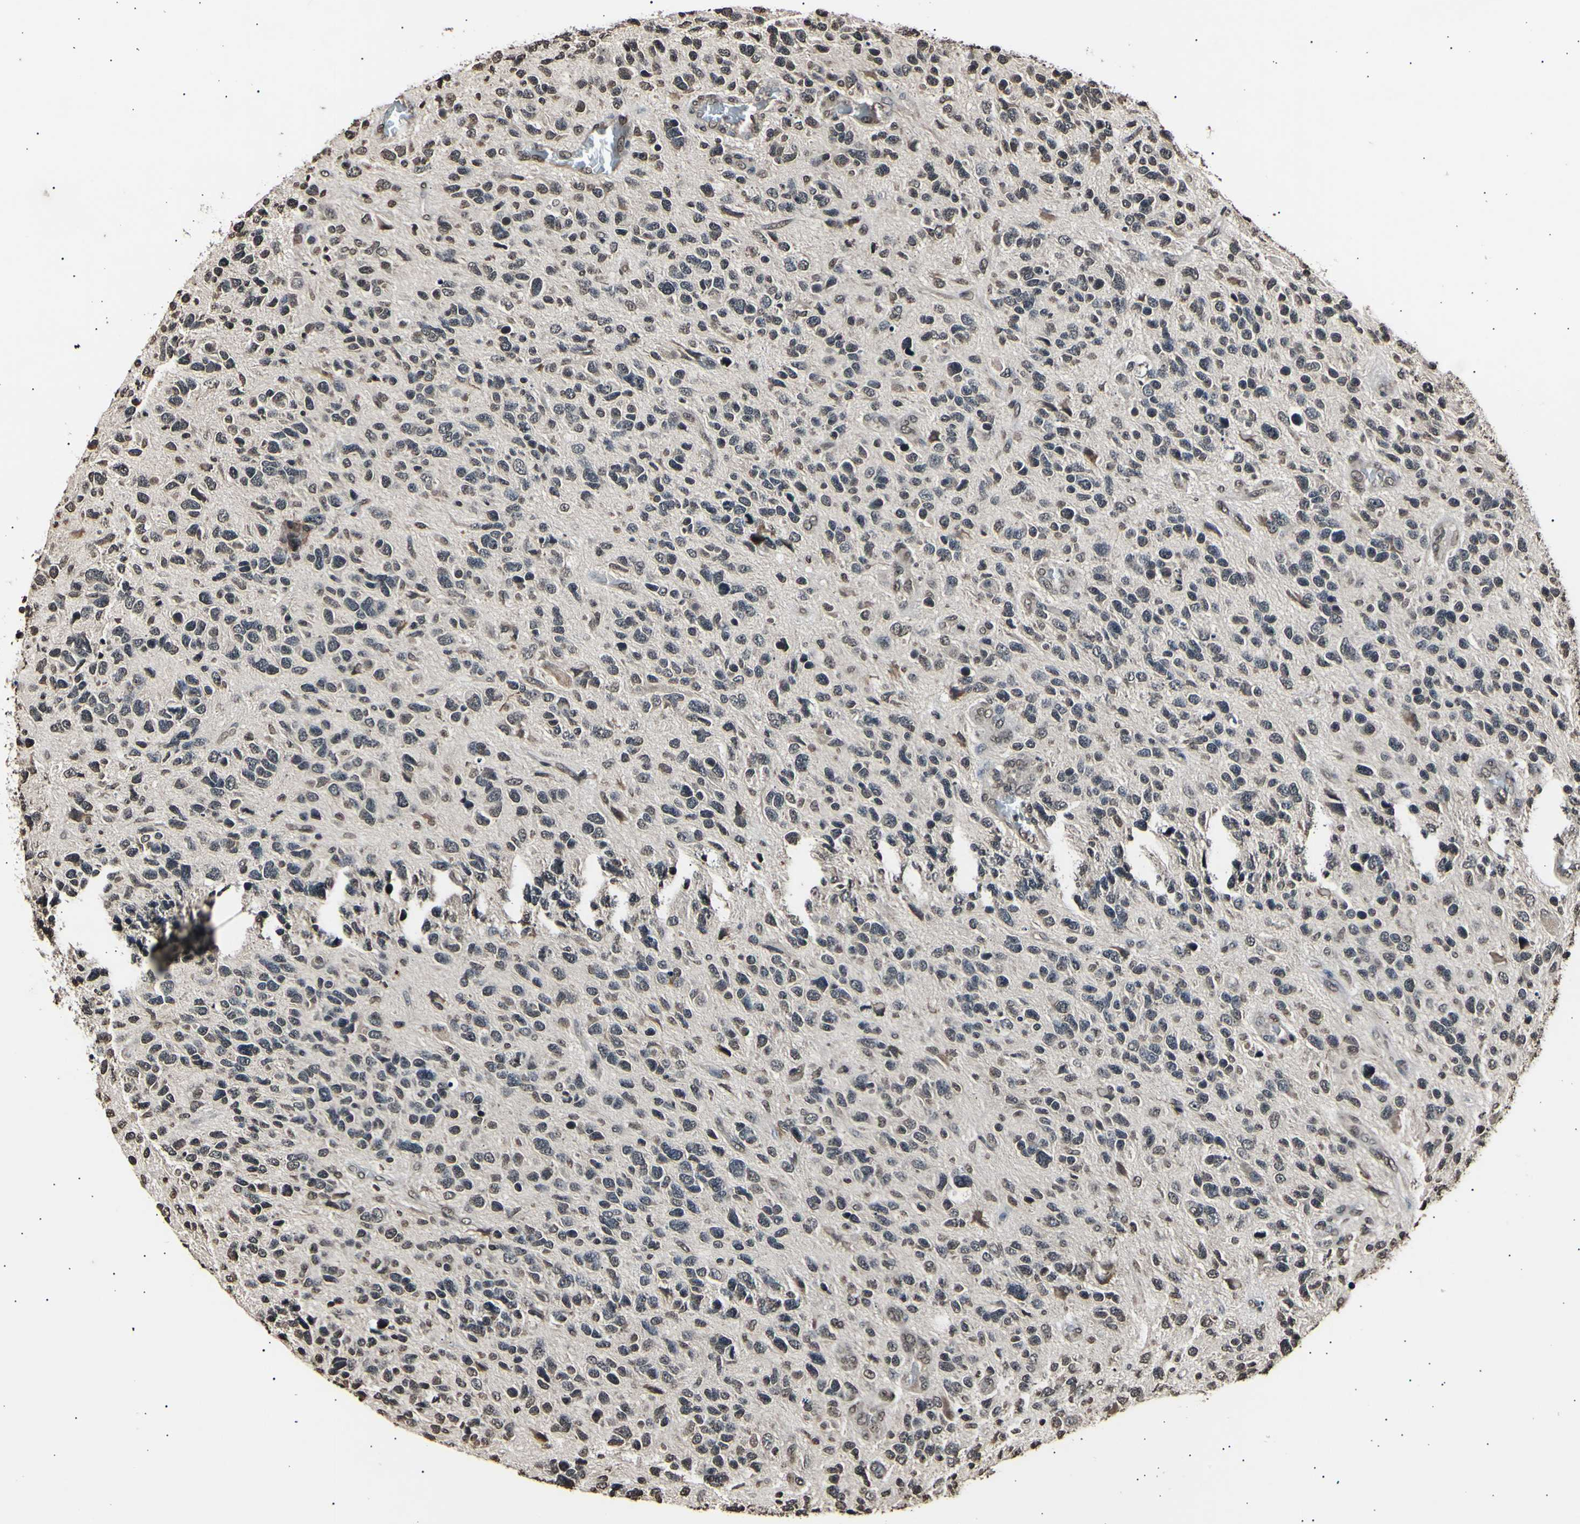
{"staining": {"intensity": "moderate", "quantity": "<25%", "location": "nuclear"}, "tissue": "glioma", "cell_type": "Tumor cells", "image_type": "cancer", "snomed": [{"axis": "morphology", "description": "Glioma, malignant, High grade"}, {"axis": "topography", "description": "Brain"}], "caption": "Human glioma stained with a brown dye shows moderate nuclear positive expression in about <25% of tumor cells.", "gene": "ANAPC7", "patient": {"sex": "female", "age": 58}}